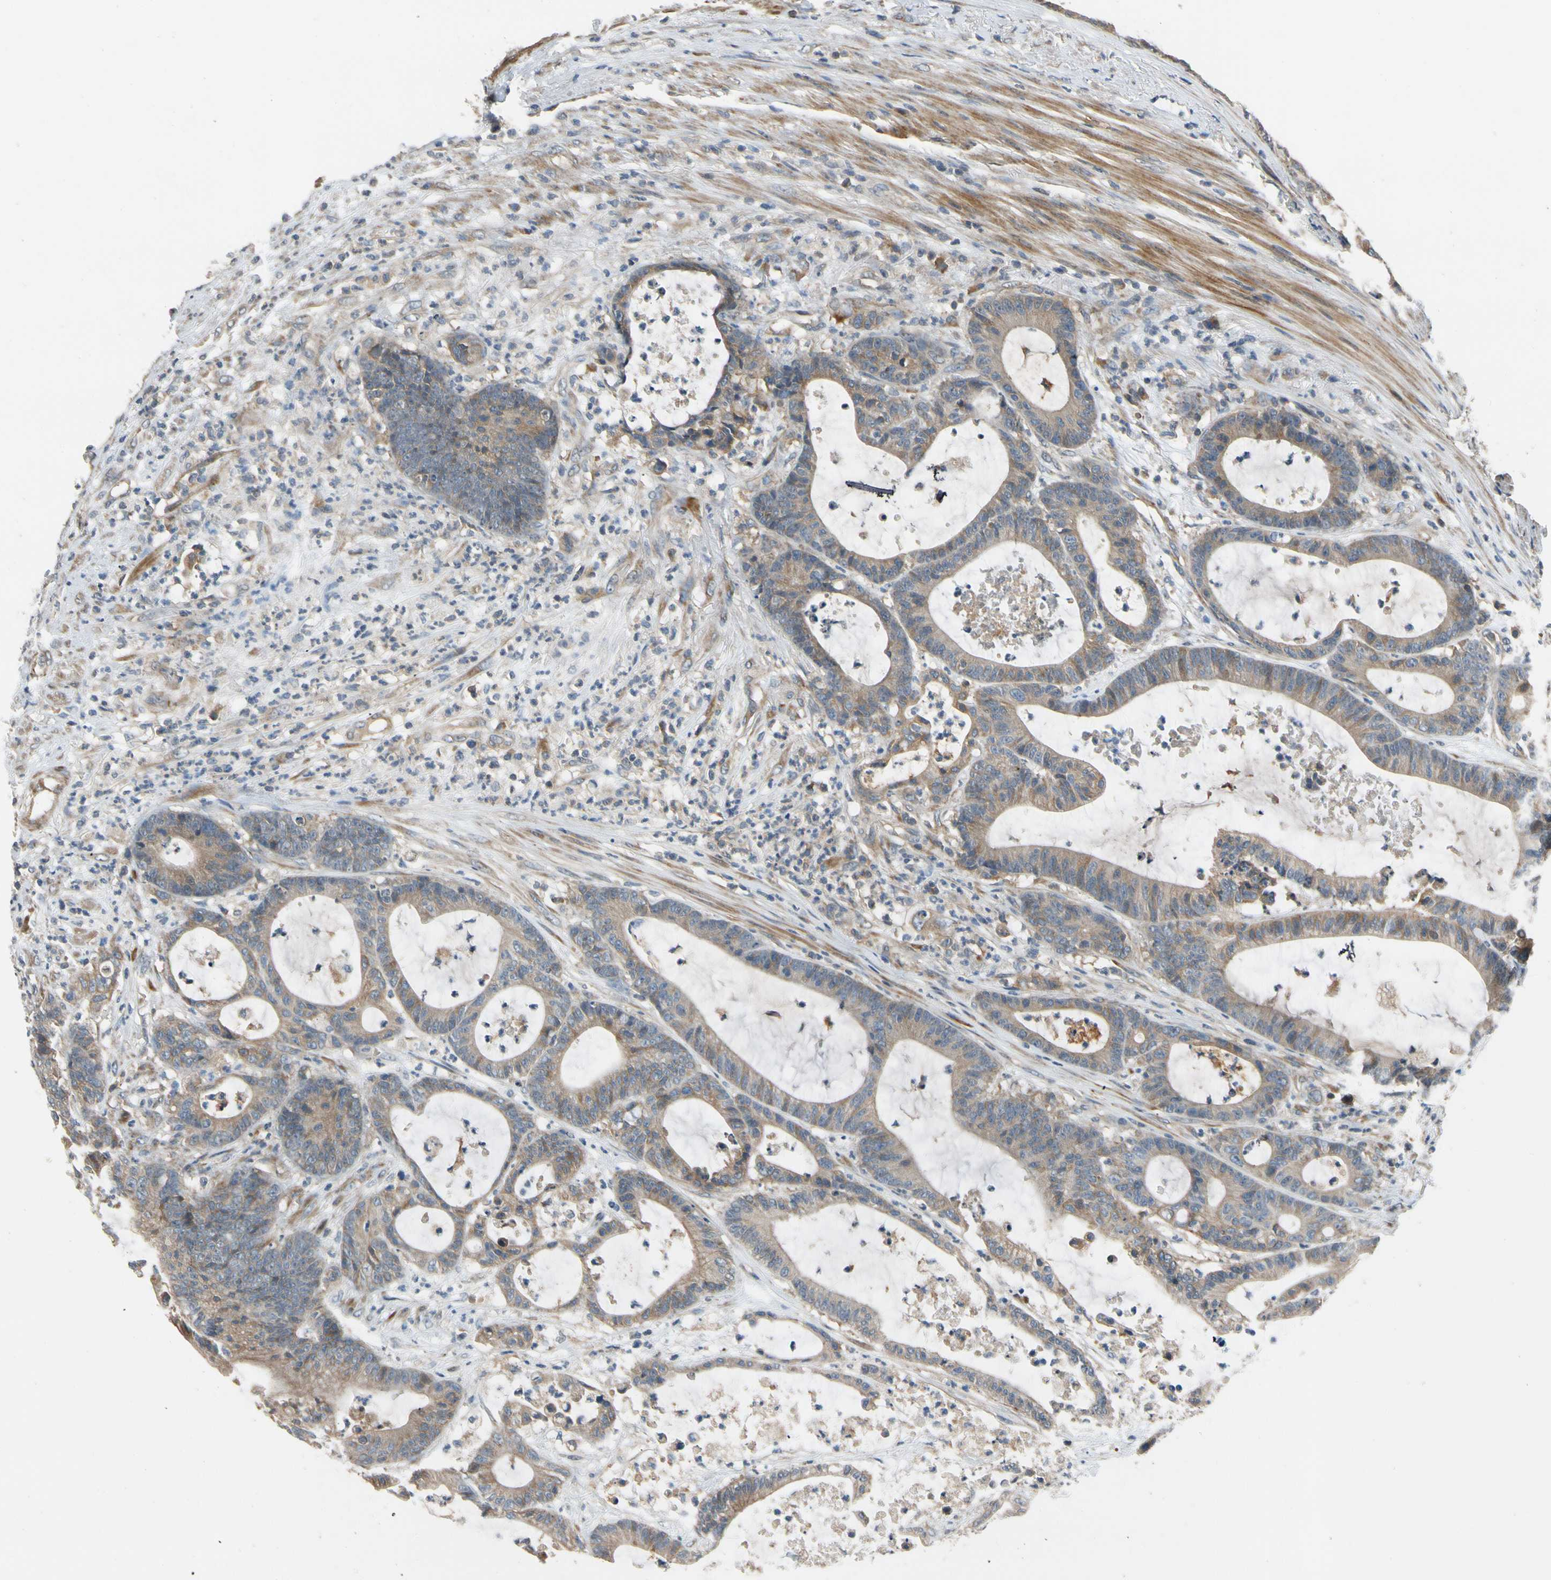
{"staining": {"intensity": "moderate", "quantity": ">75%", "location": "cytoplasmic/membranous"}, "tissue": "colorectal cancer", "cell_type": "Tumor cells", "image_type": "cancer", "snomed": [{"axis": "morphology", "description": "Adenocarcinoma, NOS"}, {"axis": "topography", "description": "Colon"}], "caption": "Colorectal adenocarcinoma was stained to show a protein in brown. There is medium levels of moderate cytoplasmic/membranous expression in approximately >75% of tumor cells.", "gene": "MST1R", "patient": {"sex": "female", "age": 84}}